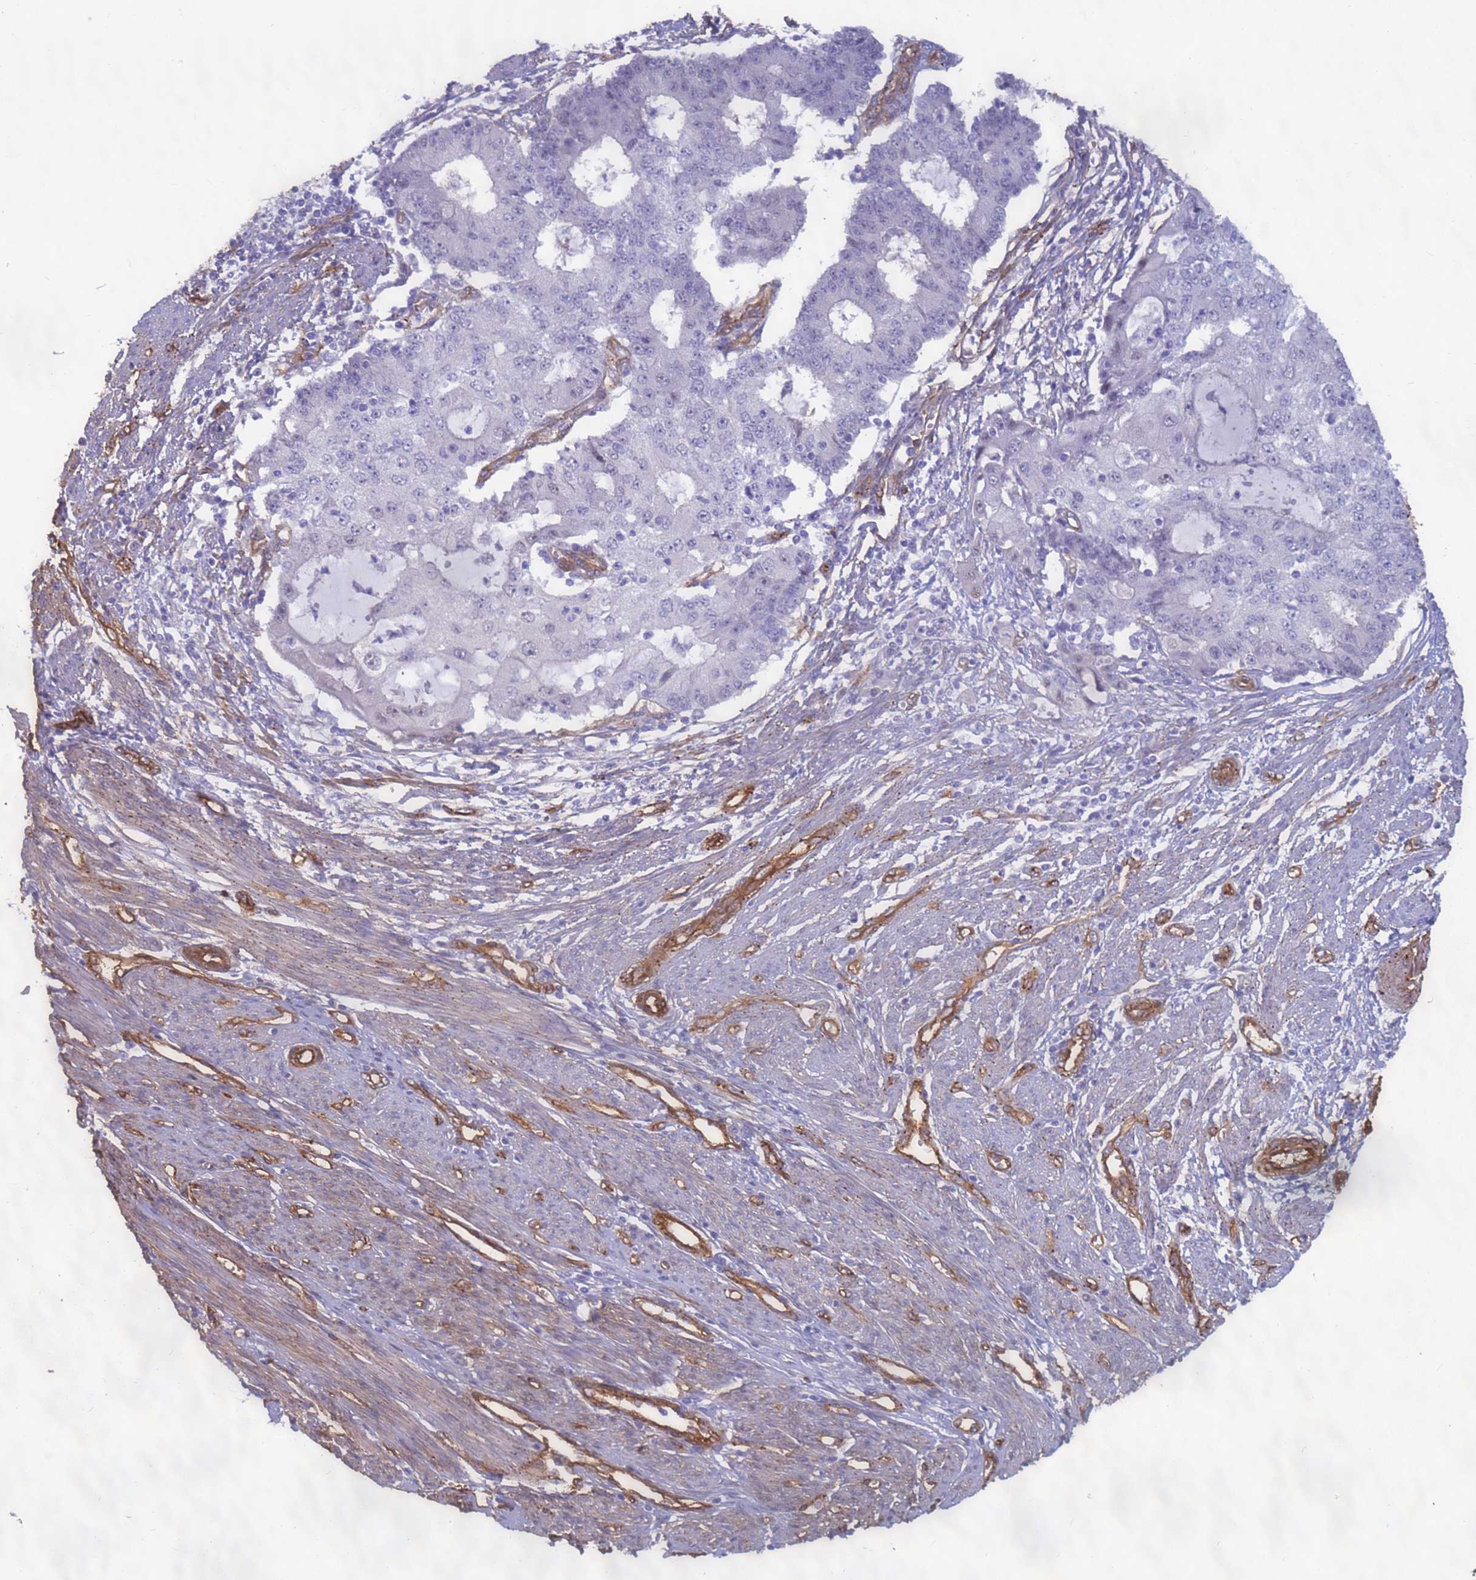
{"staining": {"intensity": "negative", "quantity": "none", "location": "none"}, "tissue": "endometrial cancer", "cell_type": "Tumor cells", "image_type": "cancer", "snomed": [{"axis": "morphology", "description": "Adenocarcinoma, NOS"}, {"axis": "topography", "description": "Endometrium"}], "caption": "The immunohistochemistry (IHC) photomicrograph has no significant staining in tumor cells of endometrial adenocarcinoma tissue.", "gene": "EHD2", "patient": {"sex": "female", "age": 56}}